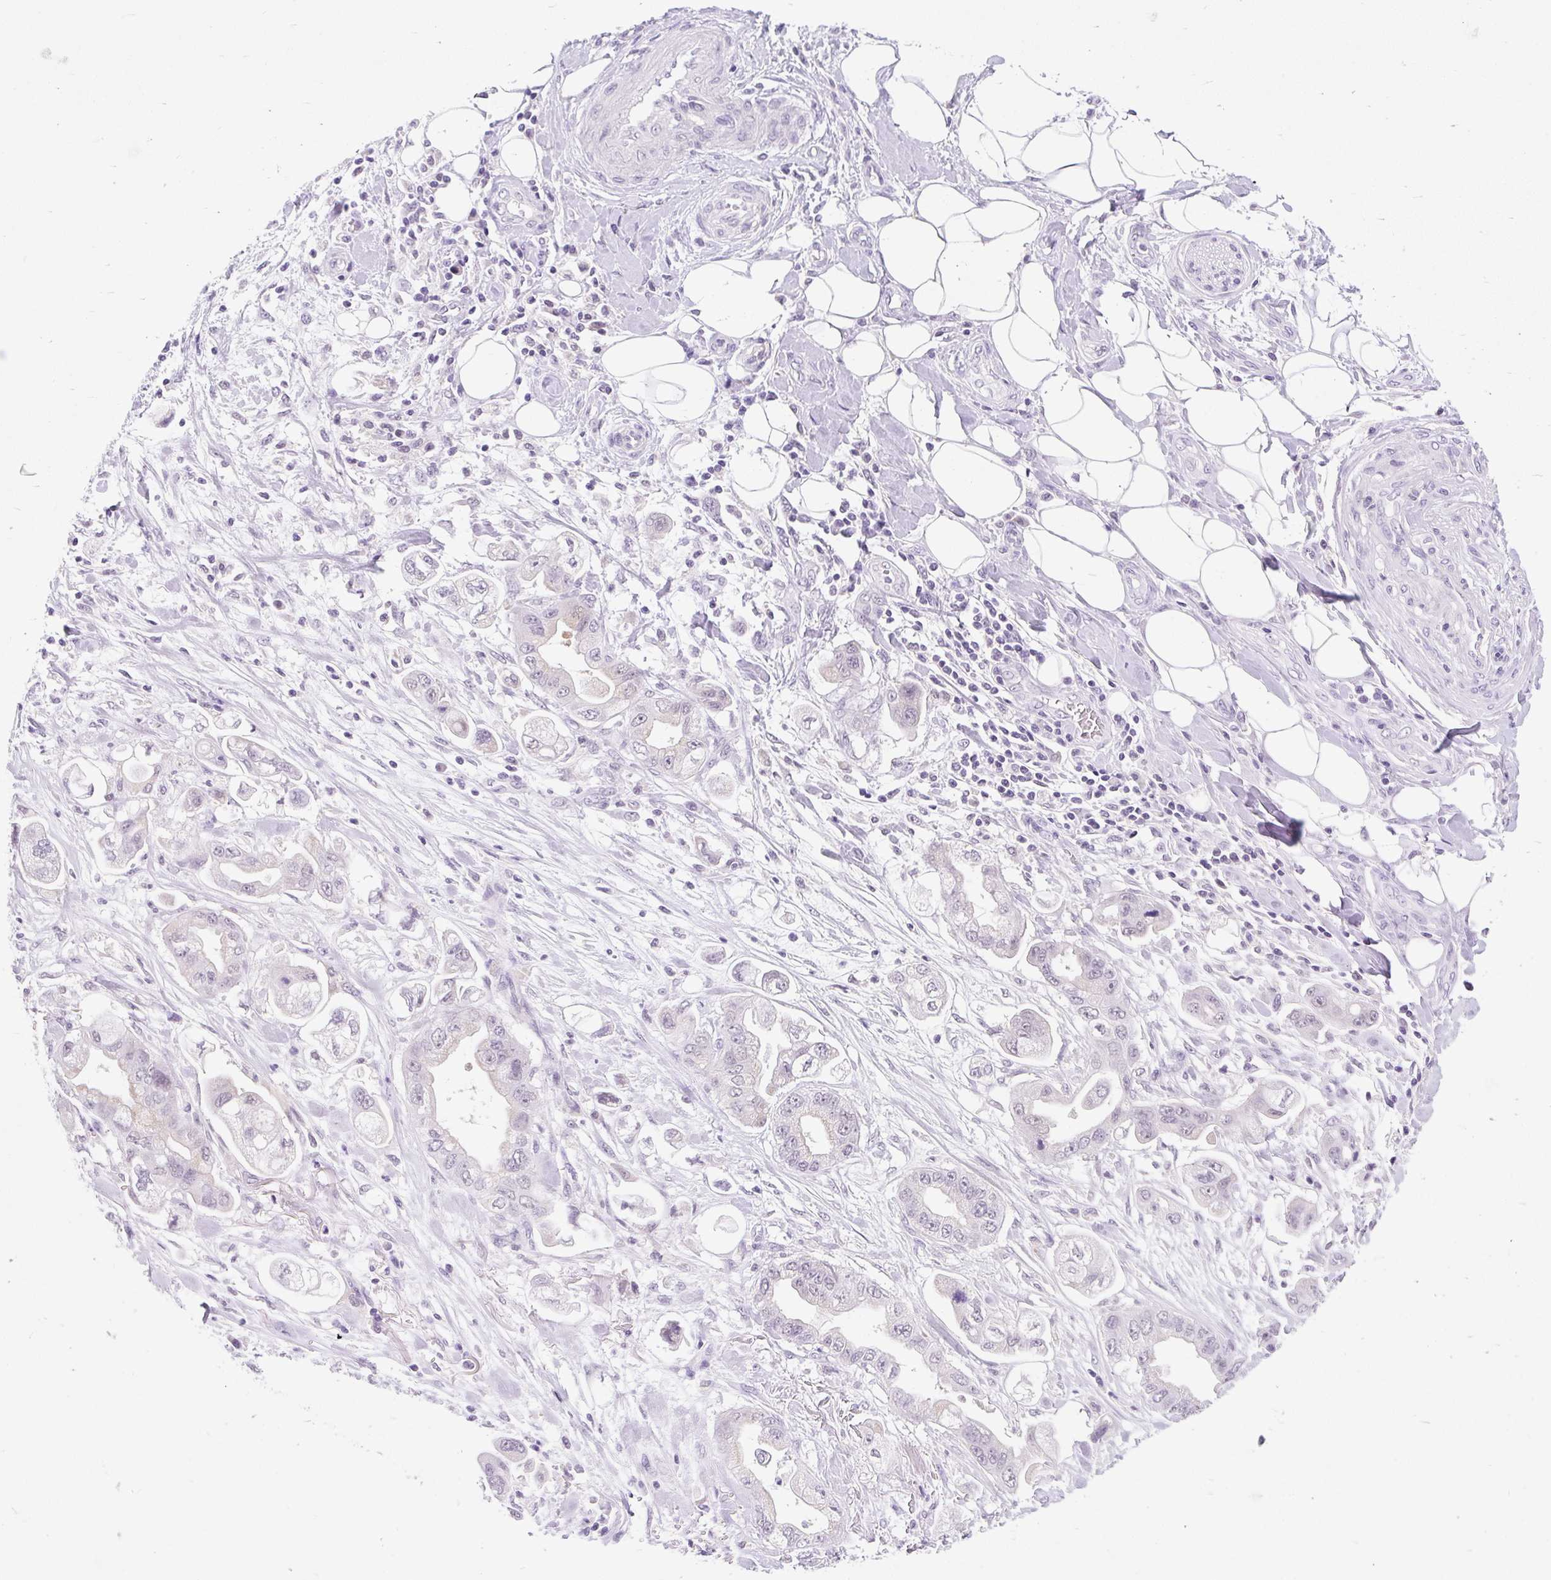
{"staining": {"intensity": "negative", "quantity": "none", "location": "none"}, "tissue": "stomach cancer", "cell_type": "Tumor cells", "image_type": "cancer", "snomed": [{"axis": "morphology", "description": "Adenocarcinoma, NOS"}, {"axis": "topography", "description": "Stomach"}], "caption": "DAB immunohistochemical staining of stomach cancer (adenocarcinoma) demonstrates no significant positivity in tumor cells.", "gene": "ITPK1", "patient": {"sex": "male", "age": 62}}